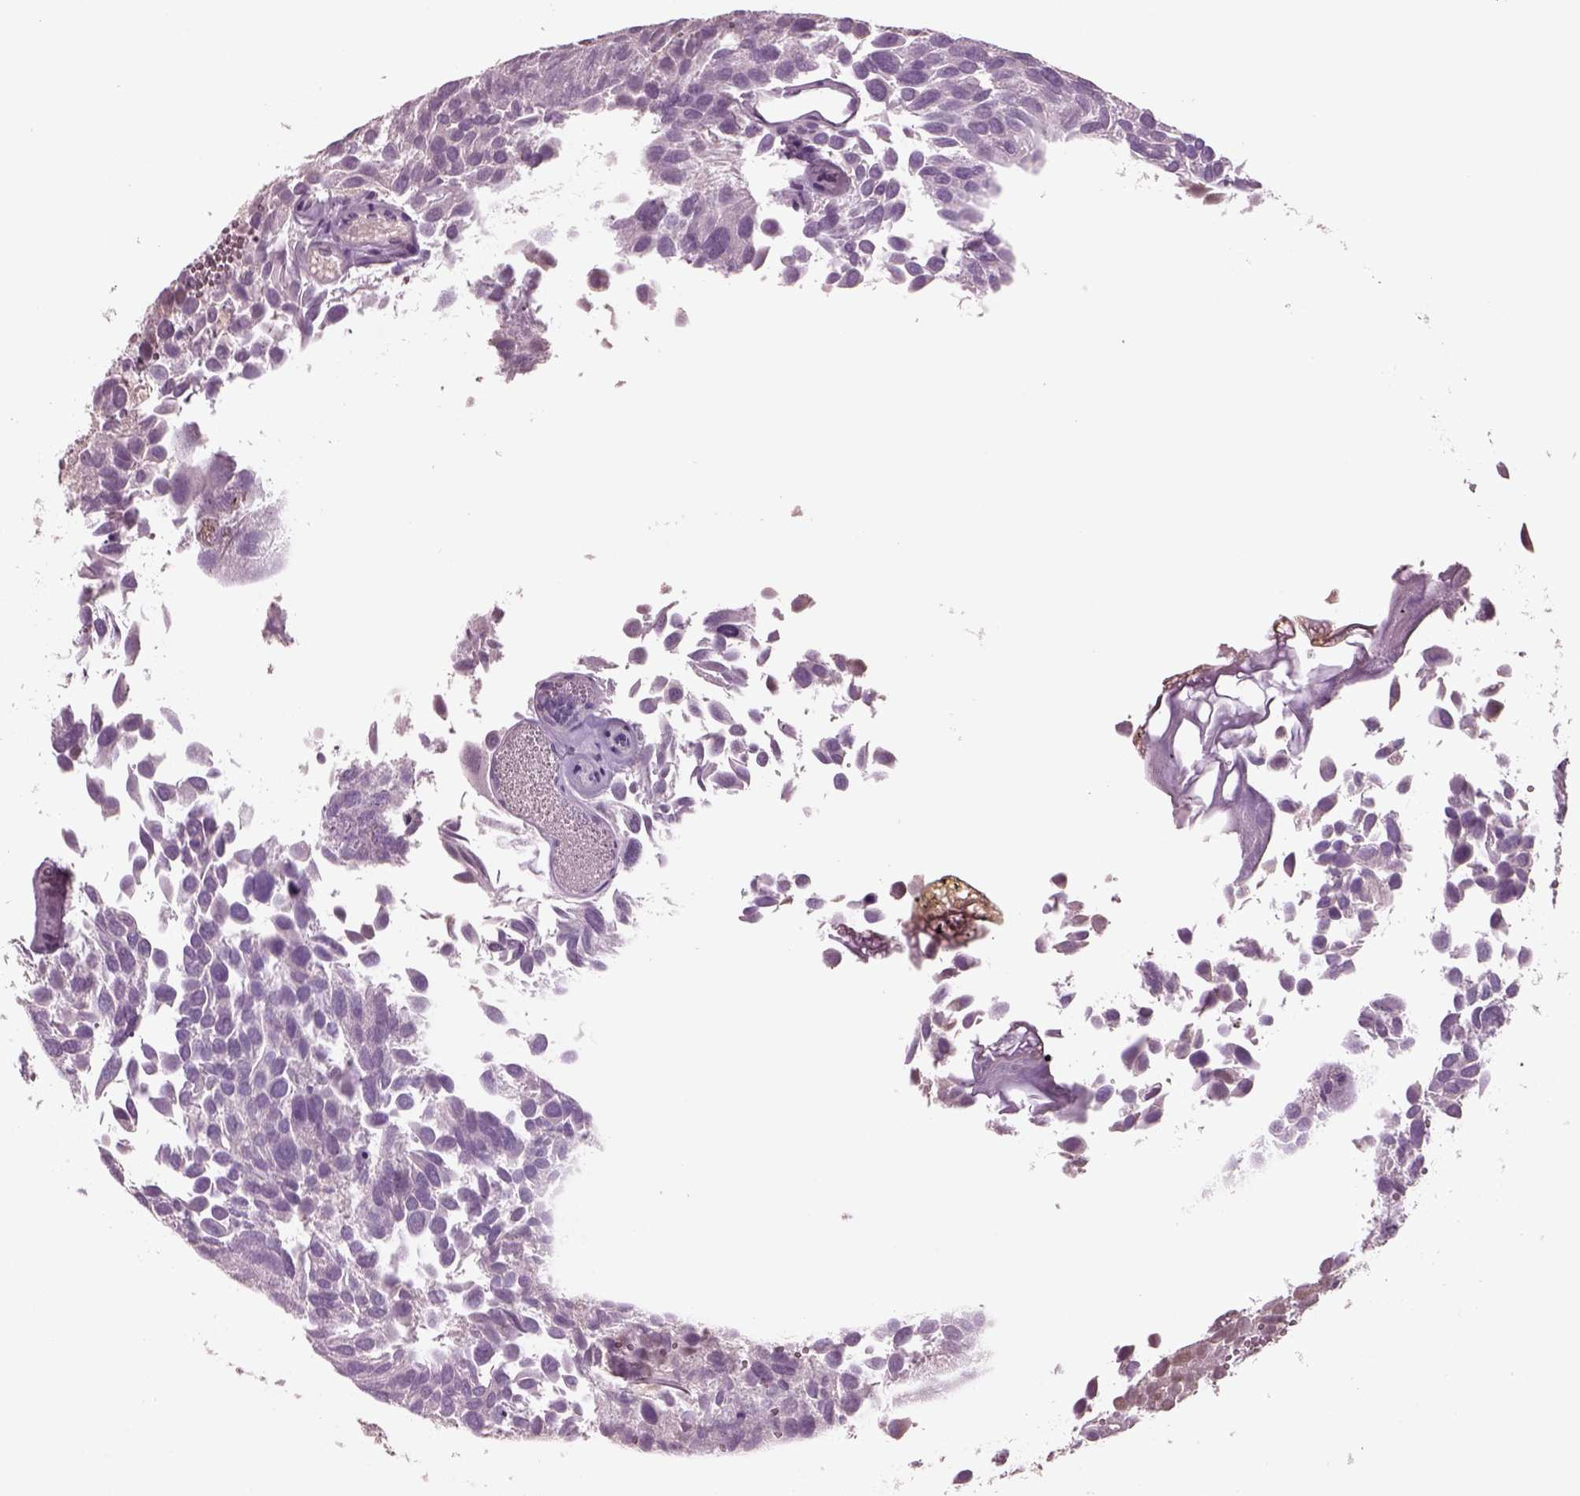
{"staining": {"intensity": "negative", "quantity": "none", "location": "none"}, "tissue": "urothelial cancer", "cell_type": "Tumor cells", "image_type": "cancer", "snomed": [{"axis": "morphology", "description": "Urothelial carcinoma, Low grade"}, {"axis": "topography", "description": "Urinary bladder"}], "caption": "IHC of human urothelial cancer displays no positivity in tumor cells.", "gene": "SEPHS1", "patient": {"sex": "female", "age": 69}}